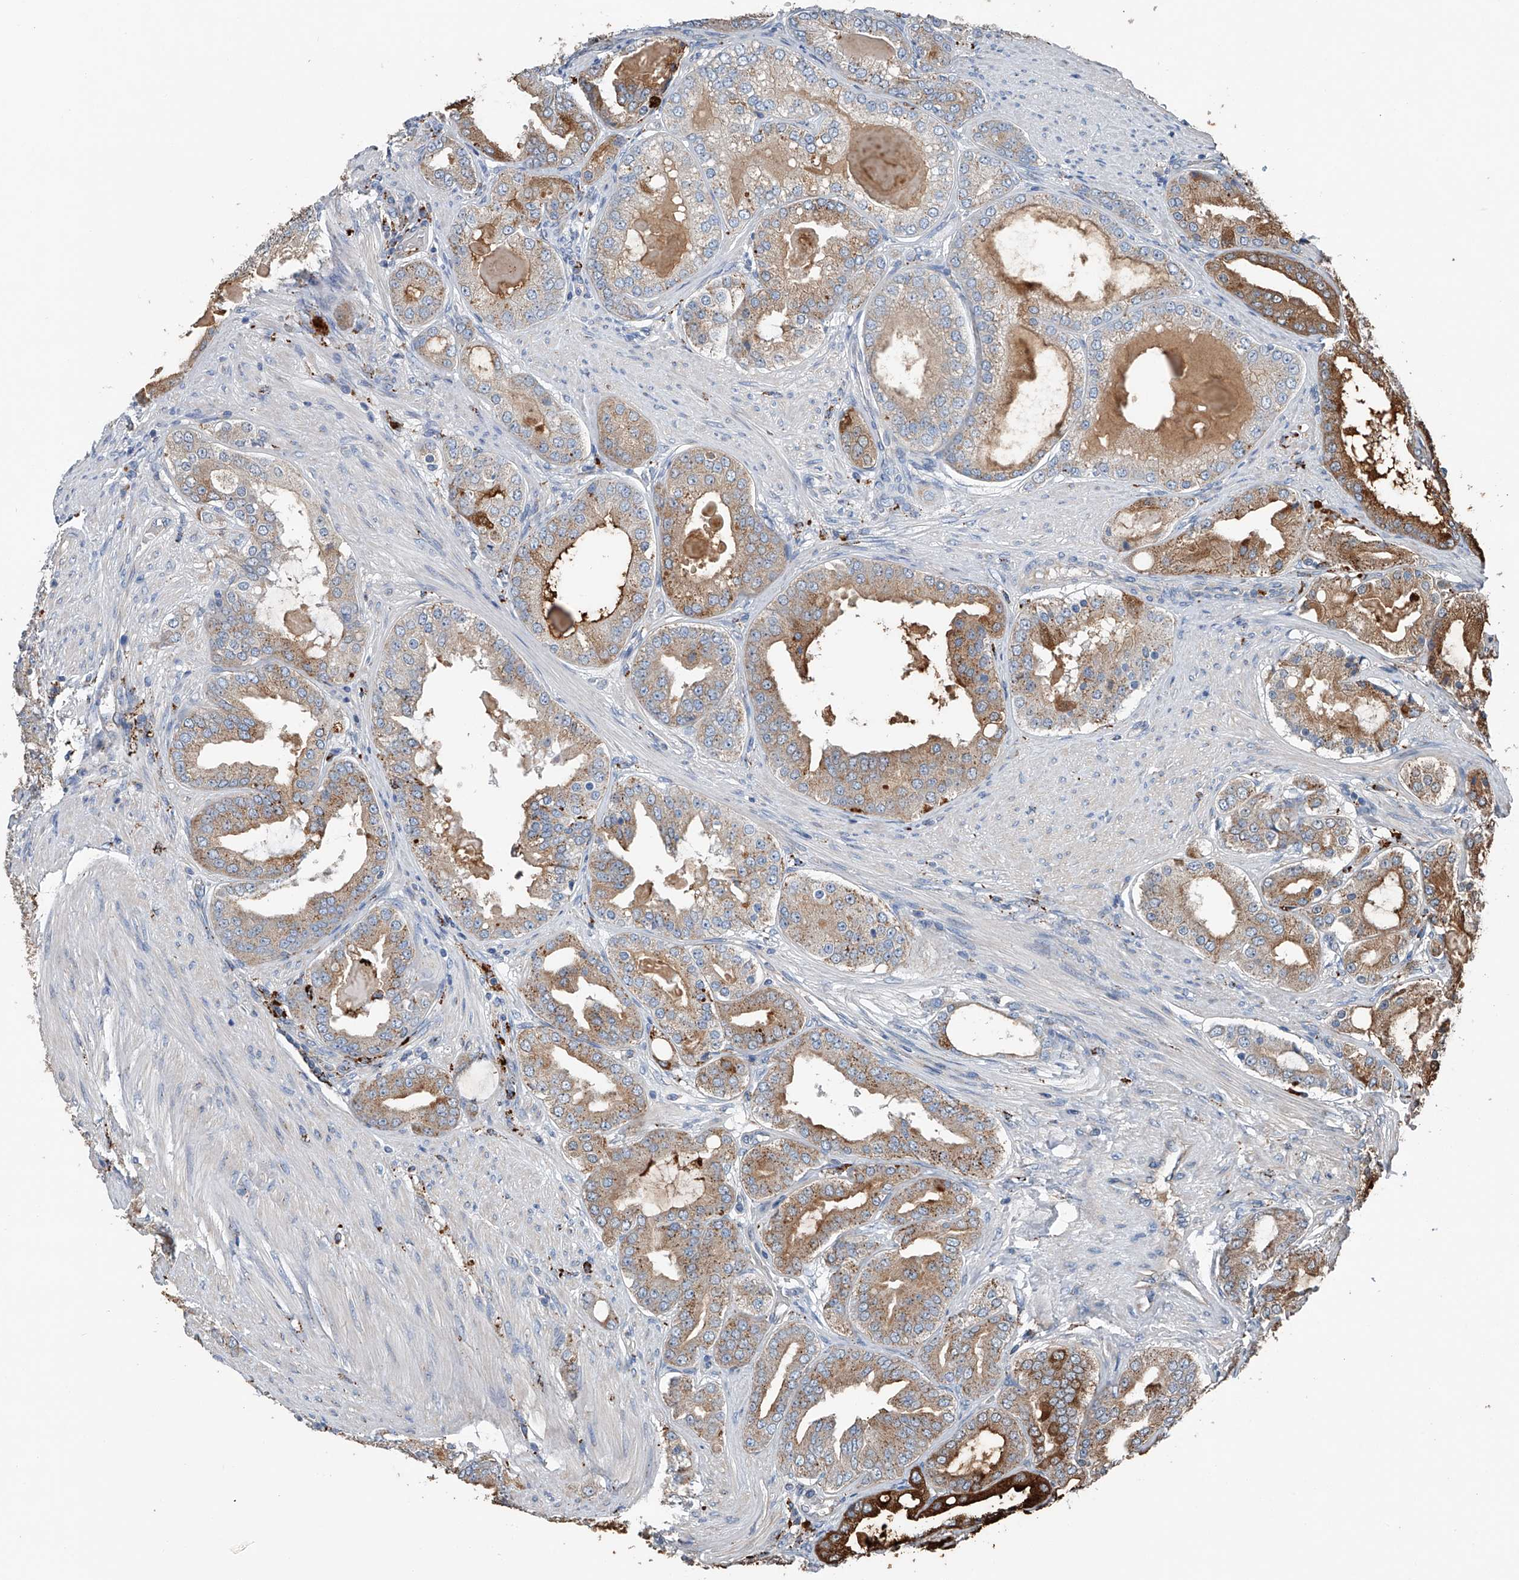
{"staining": {"intensity": "moderate", "quantity": ">75%", "location": "cytoplasmic/membranous"}, "tissue": "prostate cancer", "cell_type": "Tumor cells", "image_type": "cancer", "snomed": [{"axis": "morphology", "description": "Adenocarcinoma, High grade"}, {"axis": "topography", "description": "Prostate"}], "caption": "Moderate cytoplasmic/membranous protein staining is seen in about >75% of tumor cells in prostate cancer. (DAB IHC with brightfield microscopy, high magnification).", "gene": "ZNF772", "patient": {"sex": "male", "age": 60}}